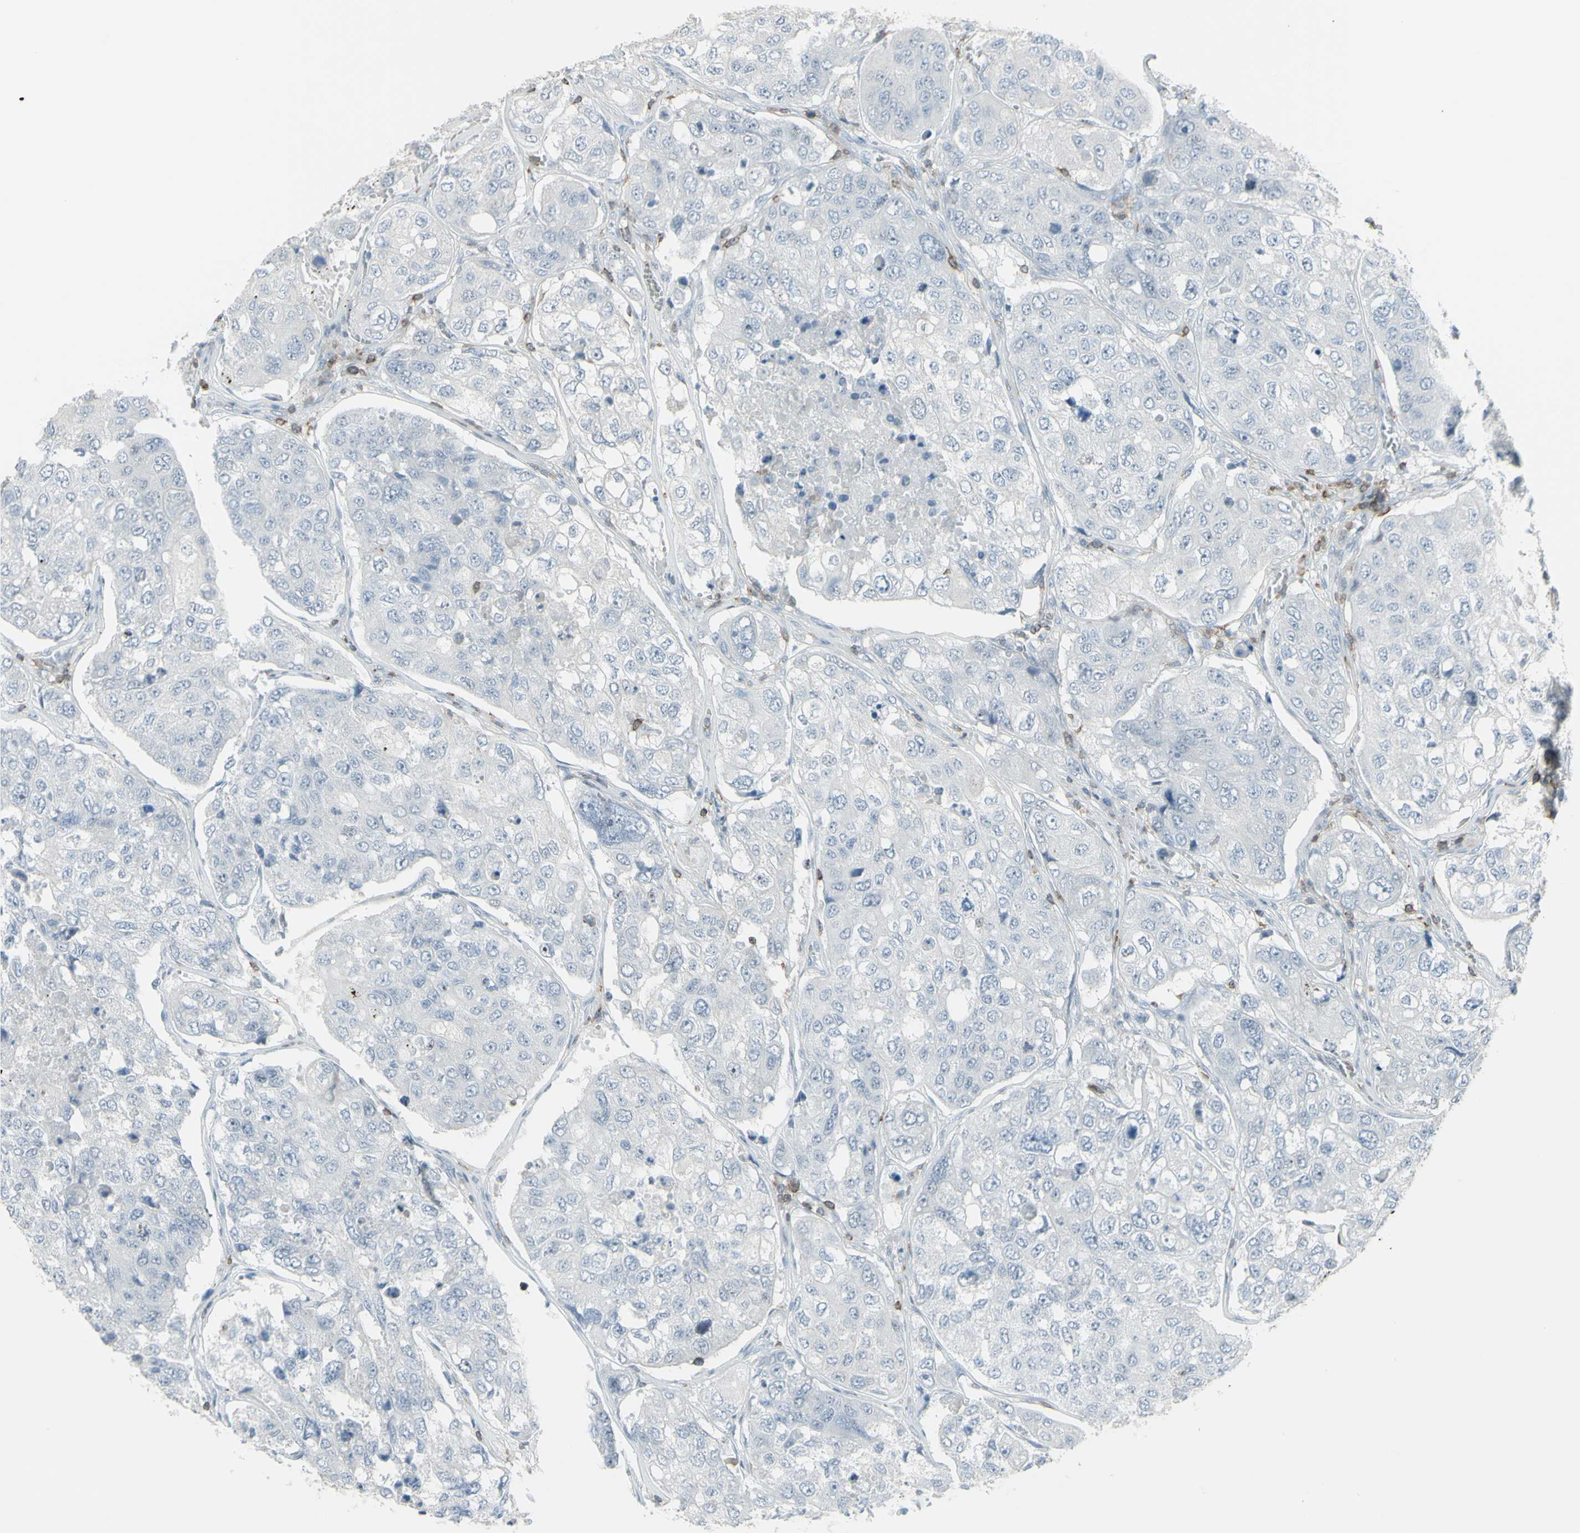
{"staining": {"intensity": "negative", "quantity": "none", "location": "none"}, "tissue": "urothelial cancer", "cell_type": "Tumor cells", "image_type": "cancer", "snomed": [{"axis": "morphology", "description": "Urothelial carcinoma, High grade"}, {"axis": "topography", "description": "Lymph node"}, {"axis": "topography", "description": "Urinary bladder"}], "caption": "Tumor cells are negative for brown protein staining in high-grade urothelial carcinoma. (Immunohistochemistry (ihc), brightfield microscopy, high magnification).", "gene": "NRG1", "patient": {"sex": "male", "age": 51}}